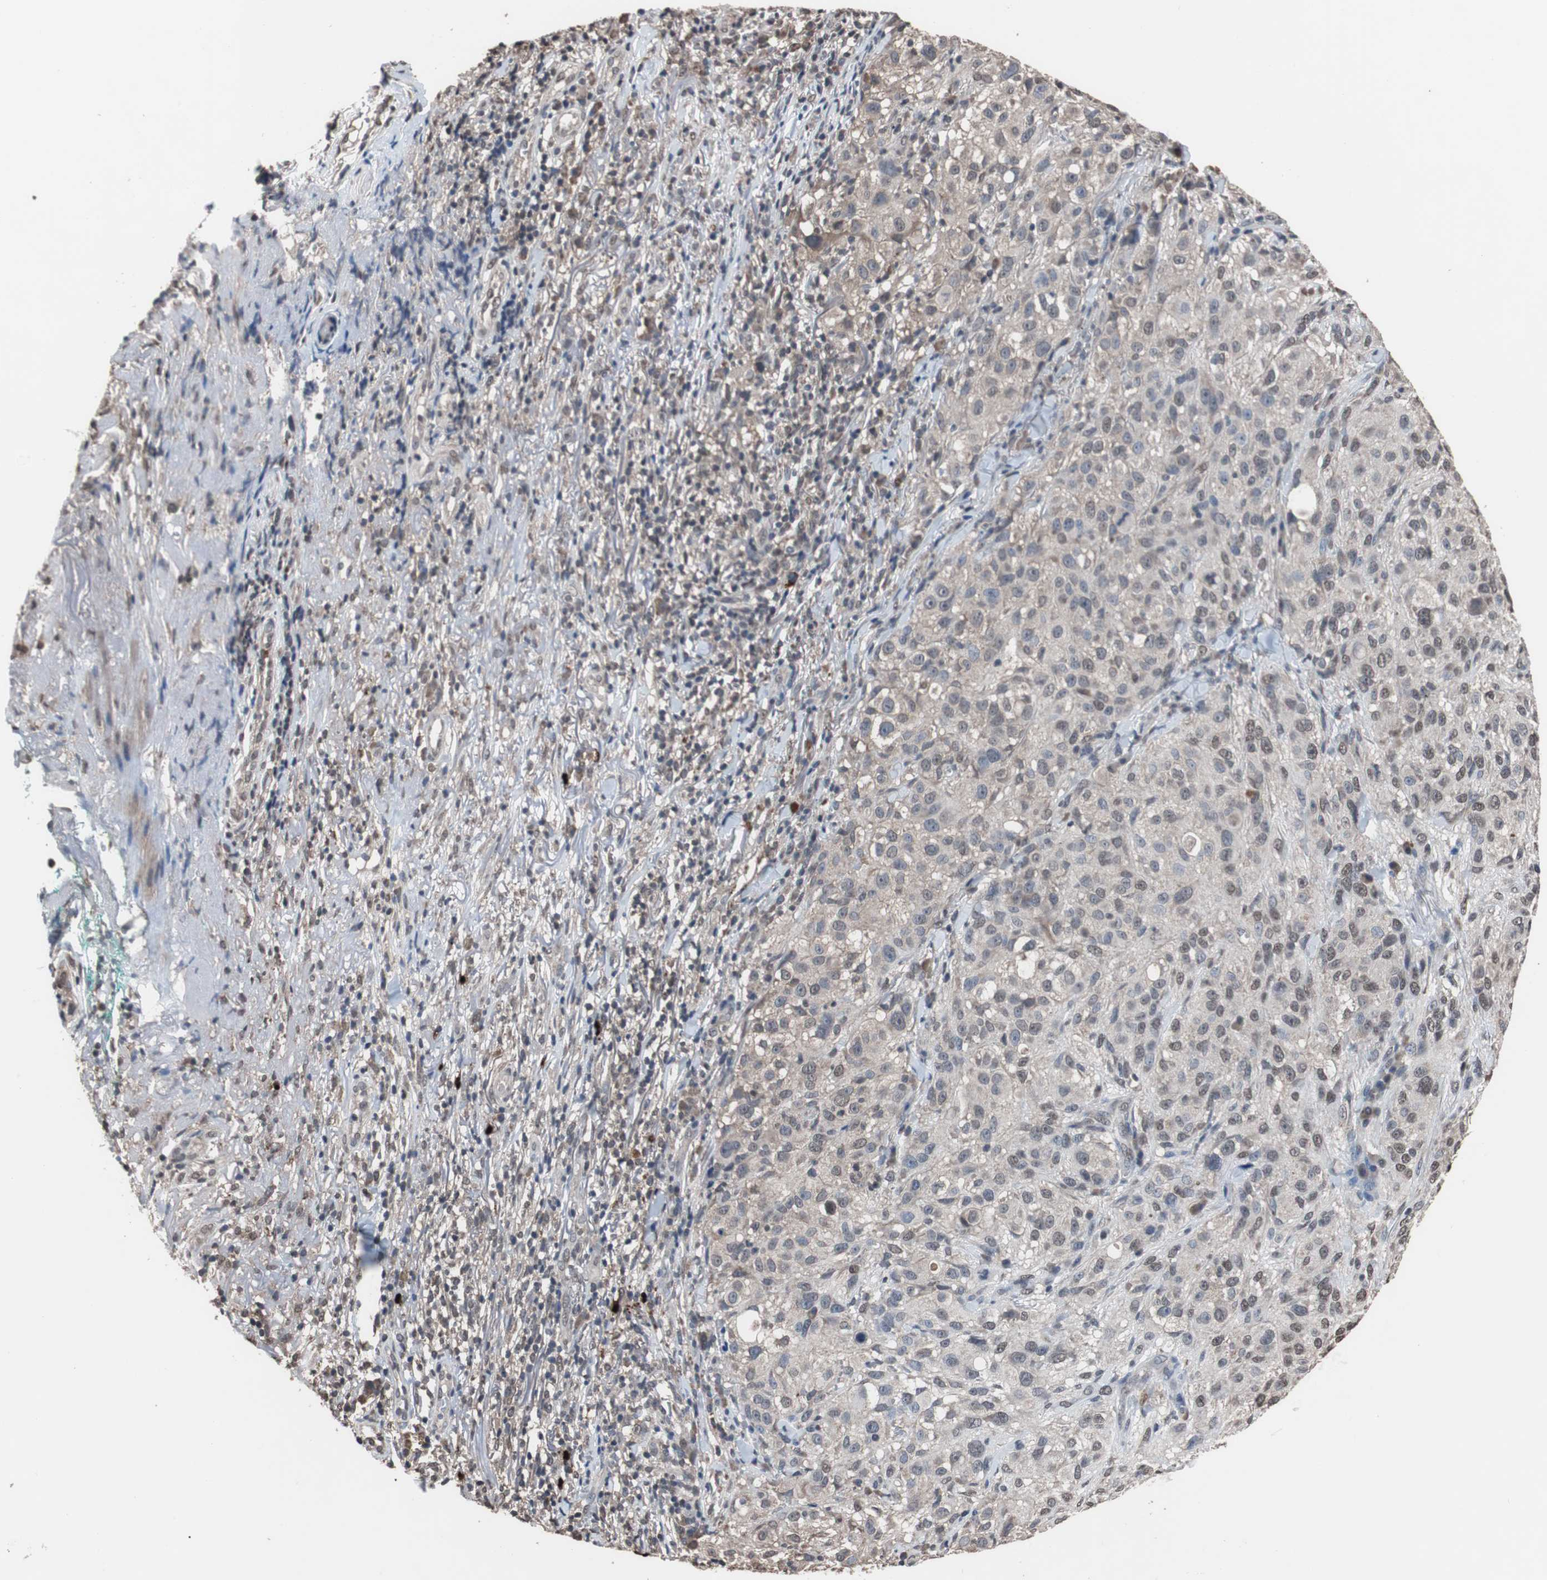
{"staining": {"intensity": "weak", "quantity": "25%-75%", "location": "nuclear"}, "tissue": "melanoma", "cell_type": "Tumor cells", "image_type": "cancer", "snomed": [{"axis": "morphology", "description": "Necrosis, NOS"}, {"axis": "morphology", "description": "Malignant melanoma, NOS"}, {"axis": "topography", "description": "Skin"}], "caption": "Malignant melanoma was stained to show a protein in brown. There is low levels of weak nuclear staining in approximately 25%-75% of tumor cells.", "gene": "MED27", "patient": {"sex": "female", "age": 87}}